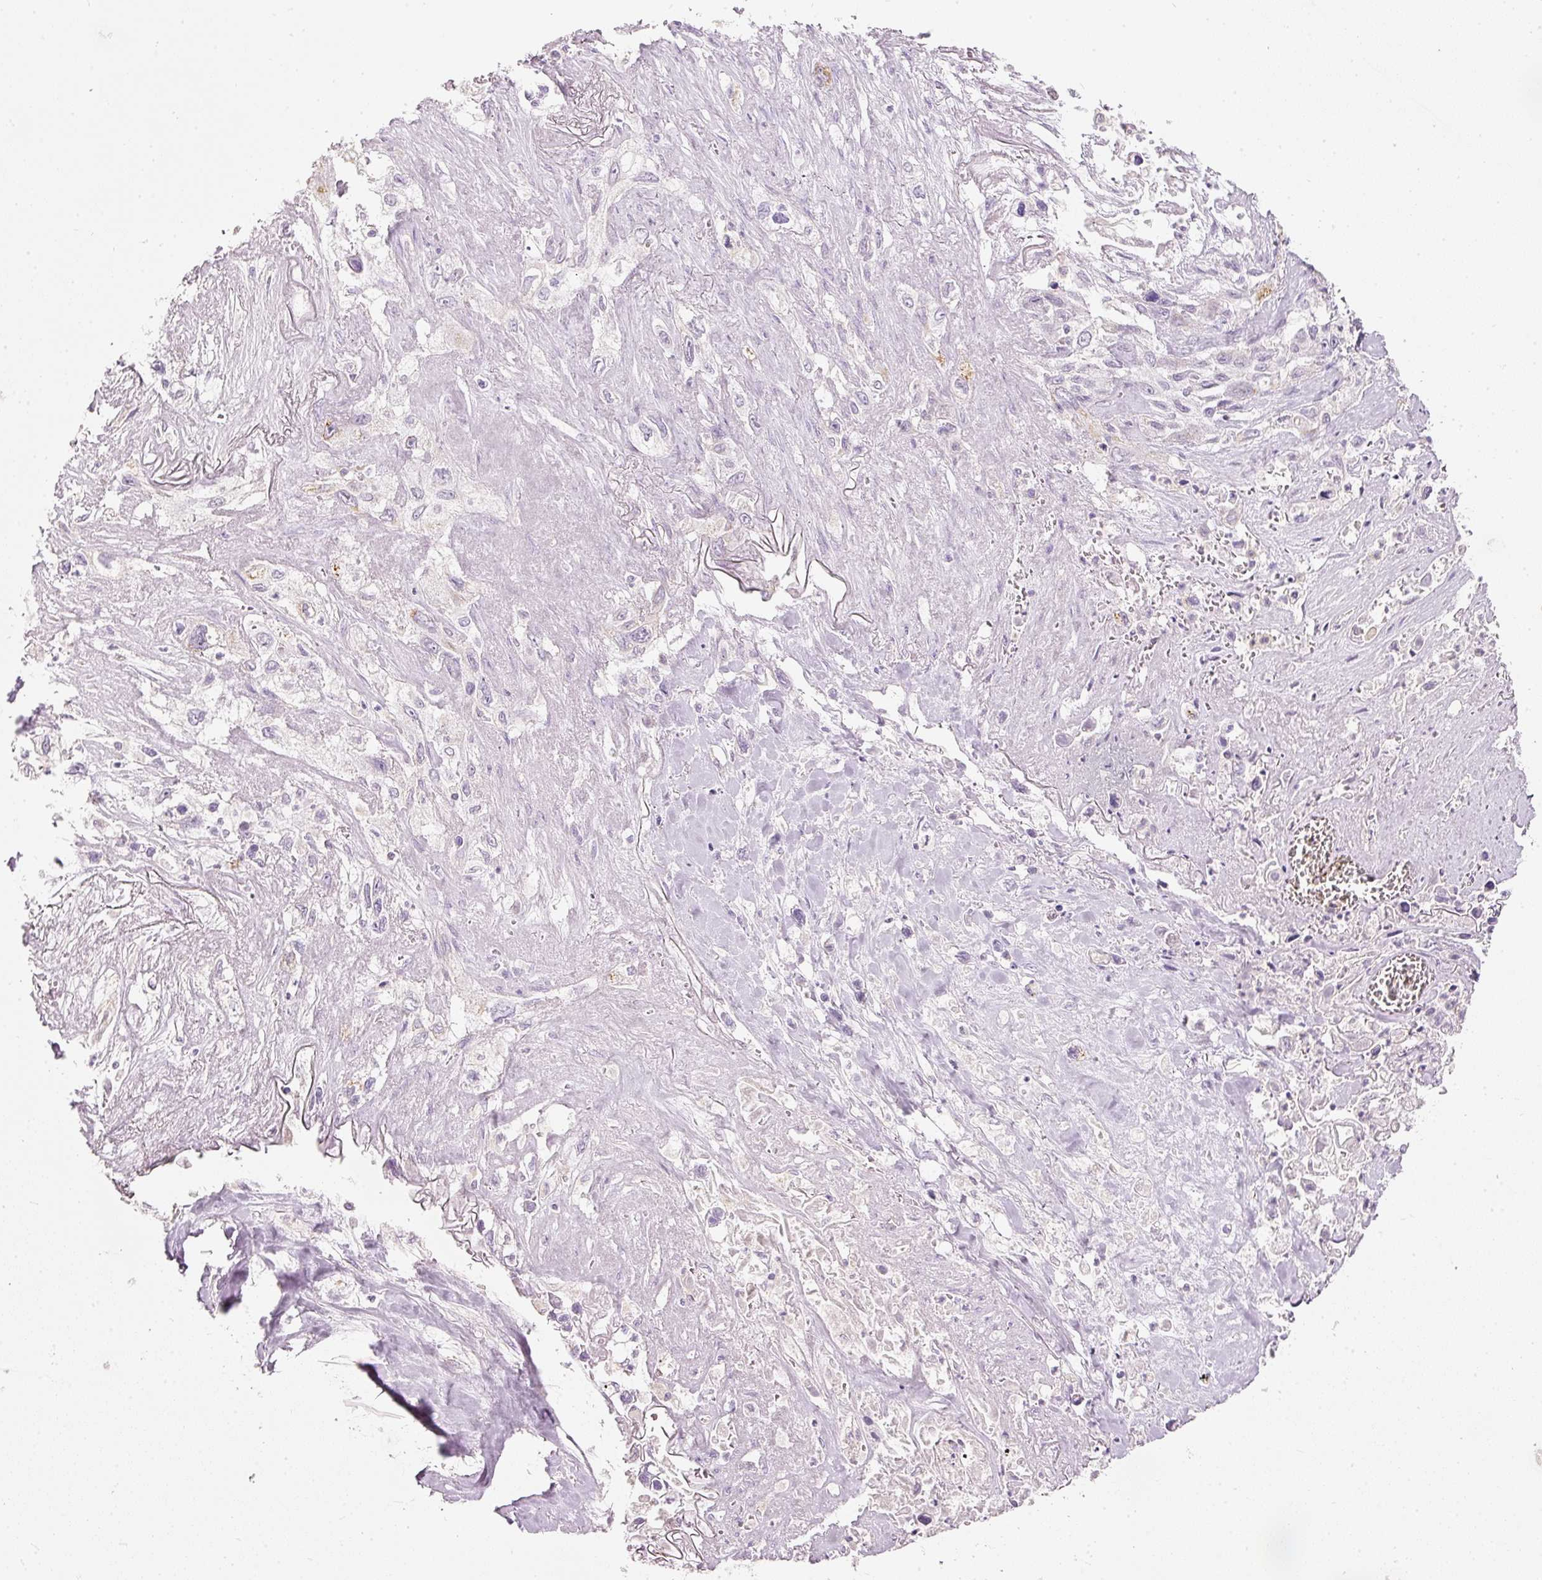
{"staining": {"intensity": "moderate", "quantity": "<25%", "location": "cytoplasmic/membranous"}, "tissue": "lung cancer", "cell_type": "Tumor cells", "image_type": "cancer", "snomed": [{"axis": "morphology", "description": "Squamous cell carcinoma, NOS"}, {"axis": "topography", "description": "Lung"}], "caption": "Human squamous cell carcinoma (lung) stained with a protein marker reveals moderate staining in tumor cells.", "gene": "MTHFD2", "patient": {"sex": "female", "age": 69}}